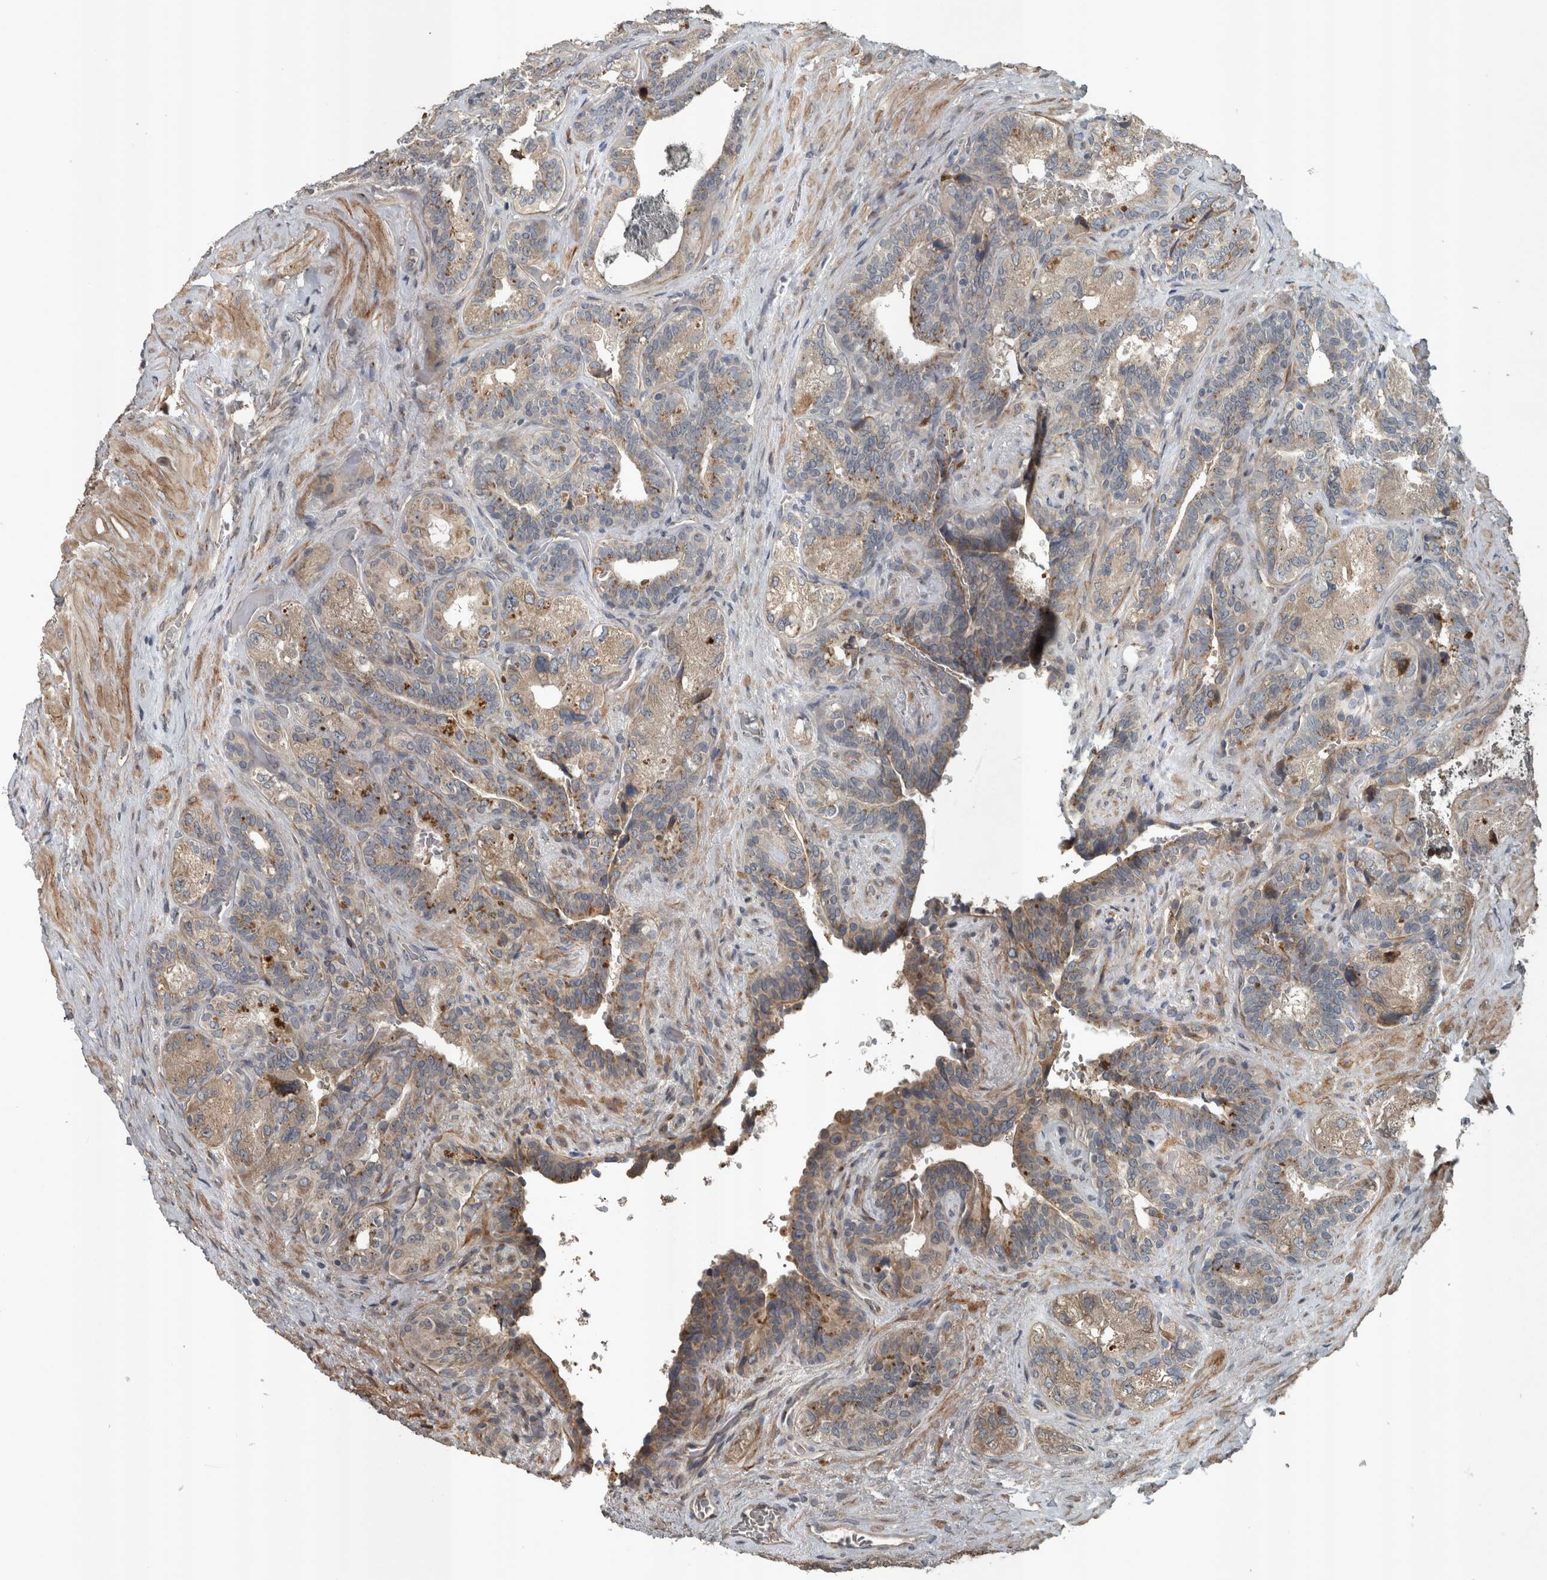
{"staining": {"intensity": "moderate", "quantity": "25%-75%", "location": "cytoplasmic/membranous"}, "tissue": "seminal vesicle", "cell_type": "Glandular cells", "image_type": "normal", "snomed": [{"axis": "morphology", "description": "Normal tissue, NOS"}, {"axis": "topography", "description": "Prostate"}, {"axis": "topography", "description": "Seminal veicle"}], "caption": "Glandular cells reveal moderate cytoplasmic/membranous expression in about 25%-75% of cells in benign seminal vesicle.", "gene": "ZNF345", "patient": {"sex": "male", "age": 67}}